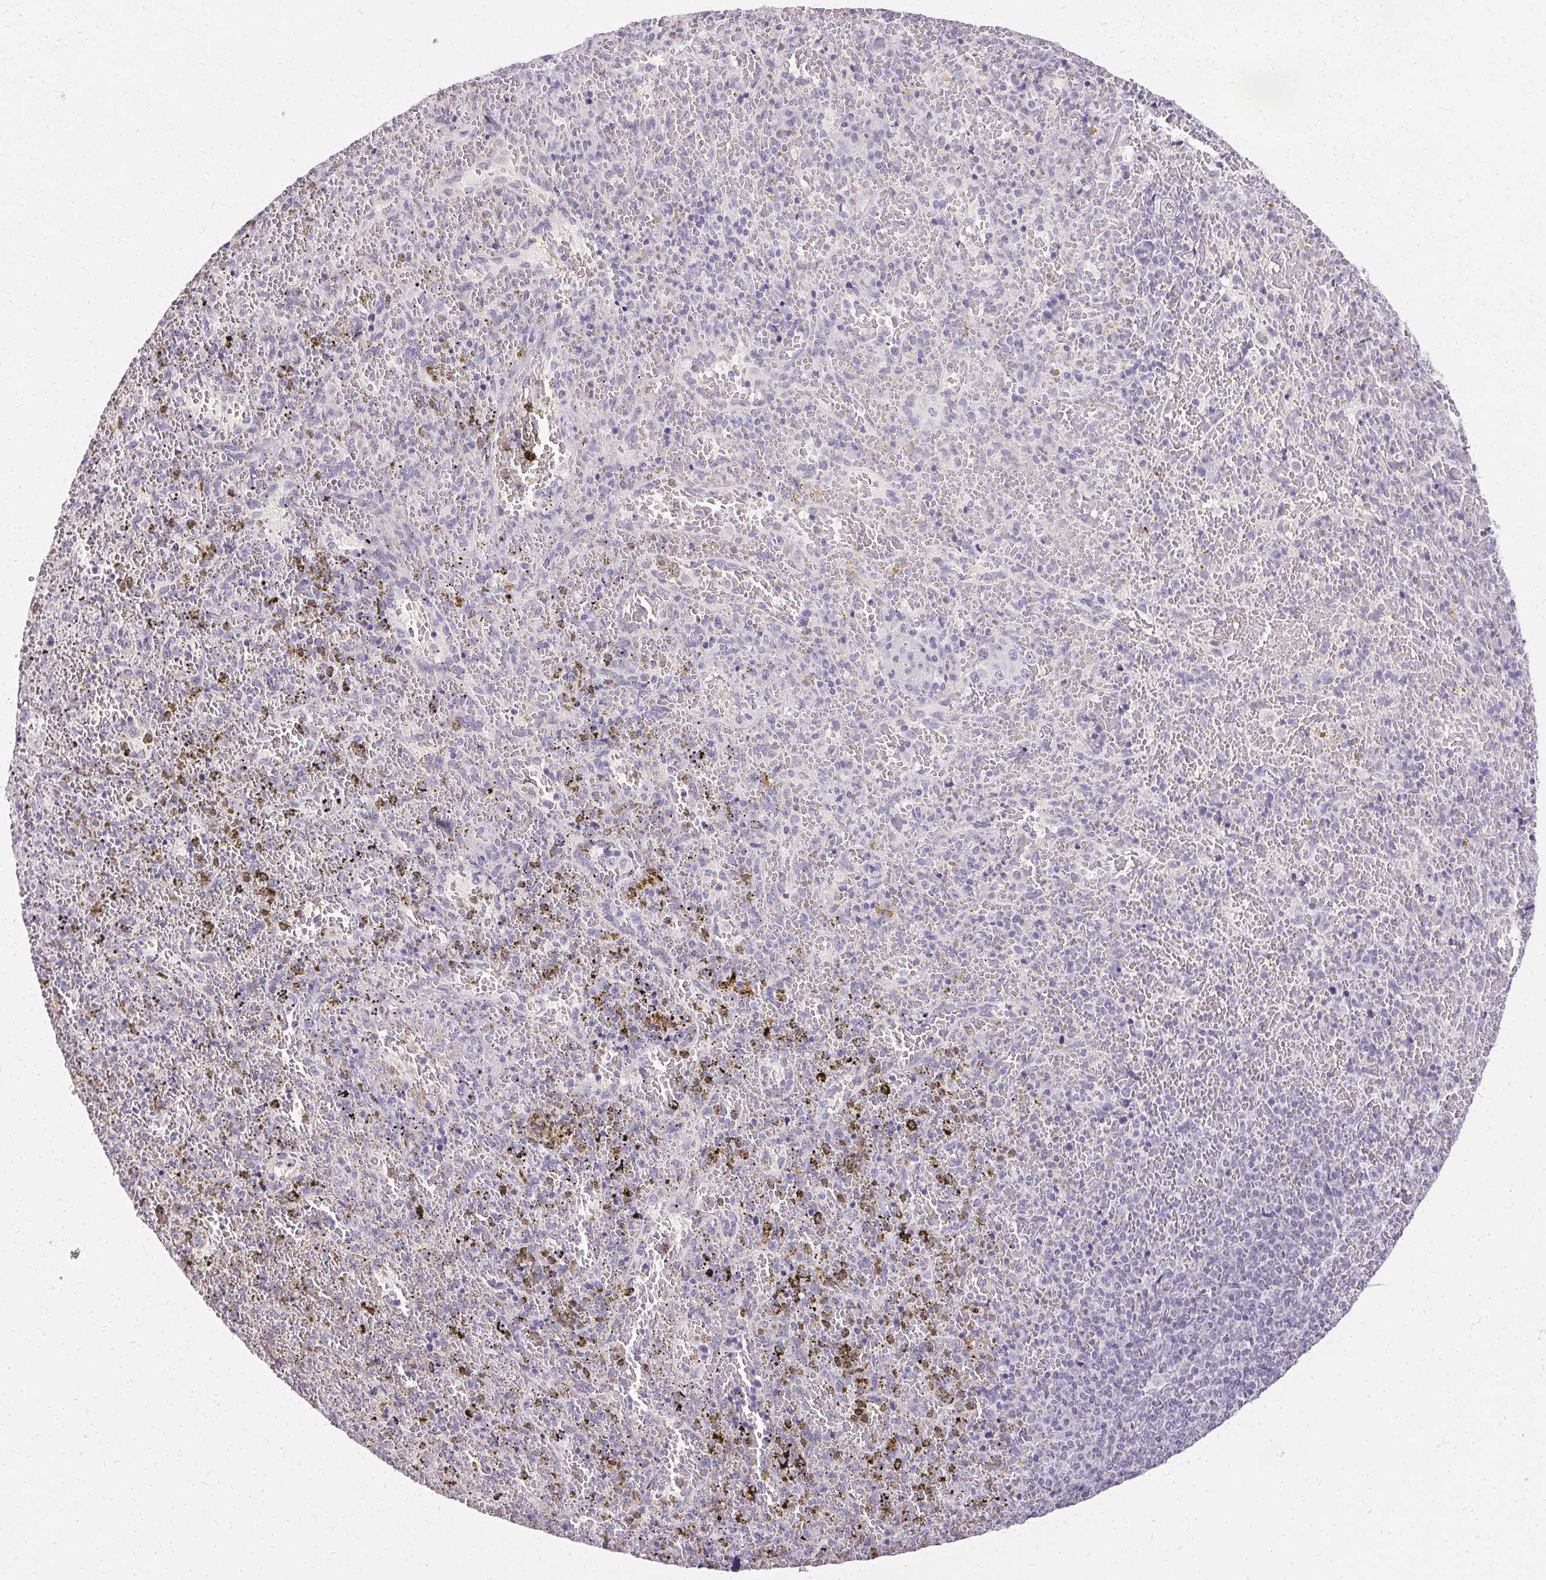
{"staining": {"intensity": "negative", "quantity": "none", "location": "none"}, "tissue": "spleen", "cell_type": "Cells in red pulp", "image_type": "normal", "snomed": [{"axis": "morphology", "description": "Normal tissue, NOS"}, {"axis": "topography", "description": "Spleen"}], "caption": "DAB immunohistochemical staining of normal human spleen exhibits no significant staining in cells in red pulp. The staining is performed using DAB (3,3'-diaminobenzidine) brown chromogen with nuclei counter-stained in using hematoxylin.", "gene": "PMEL", "patient": {"sex": "female", "age": 50}}